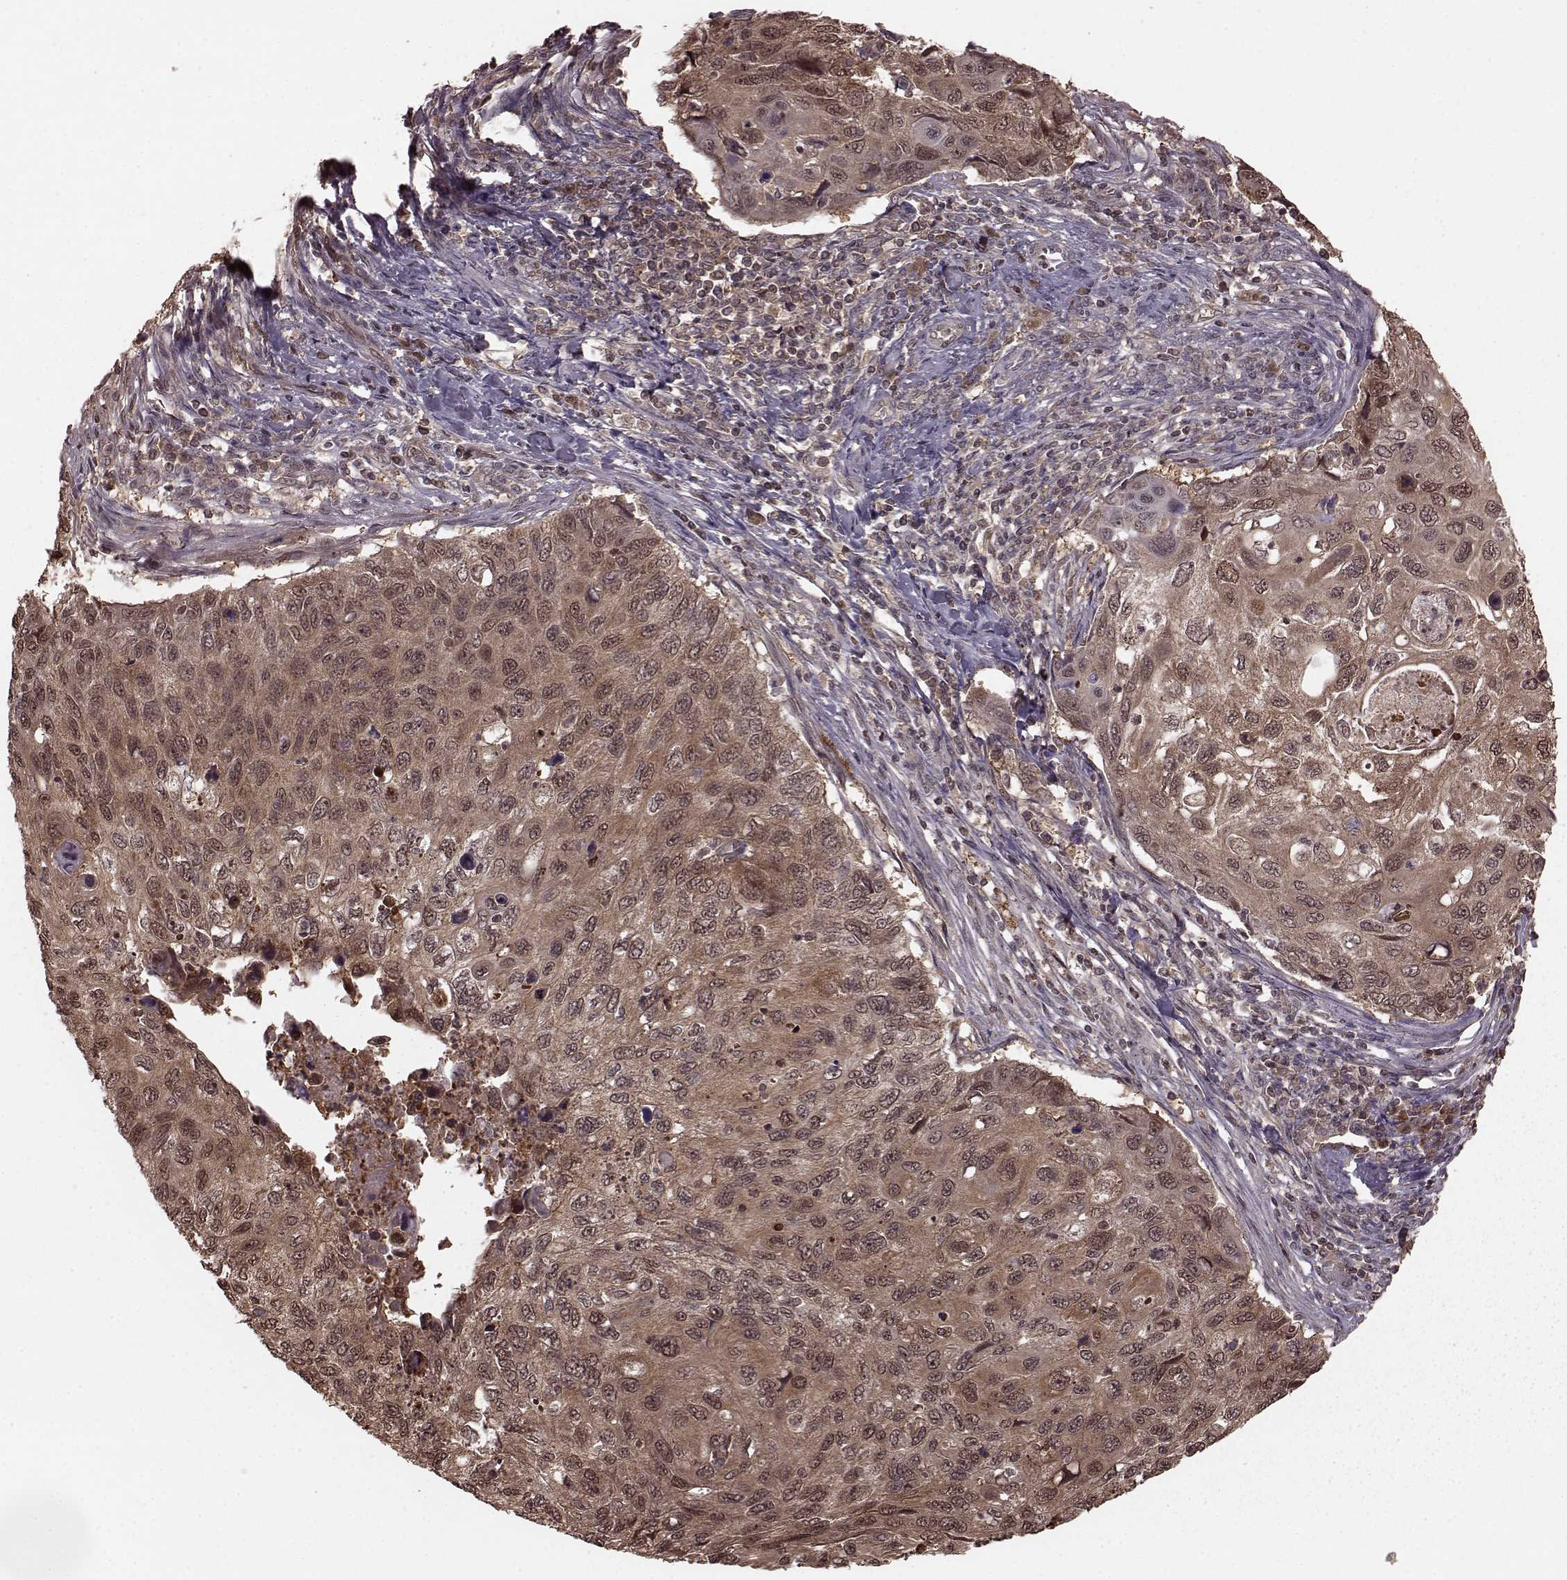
{"staining": {"intensity": "moderate", "quantity": ">75%", "location": "cytoplasmic/membranous,nuclear"}, "tissue": "cervical cancer", "cell_type": "Tumor cells", "image_type": "cancer", "snomed": [{"axis": "morphology", "description": "Squamous cell carcinoma, NOS"}, {"axis": "topography", "description": "Cervix"}], "caption": "Protein expression by immunohistochemistry (IHC) reveals moderate cytoplasmic/membranous and nuclear expression in approximately >75% of tumor cells in cervical cancer (squamous cell carcinoma).", "gene": "GSS", "patient": {"sex": "female", "age": 70}}